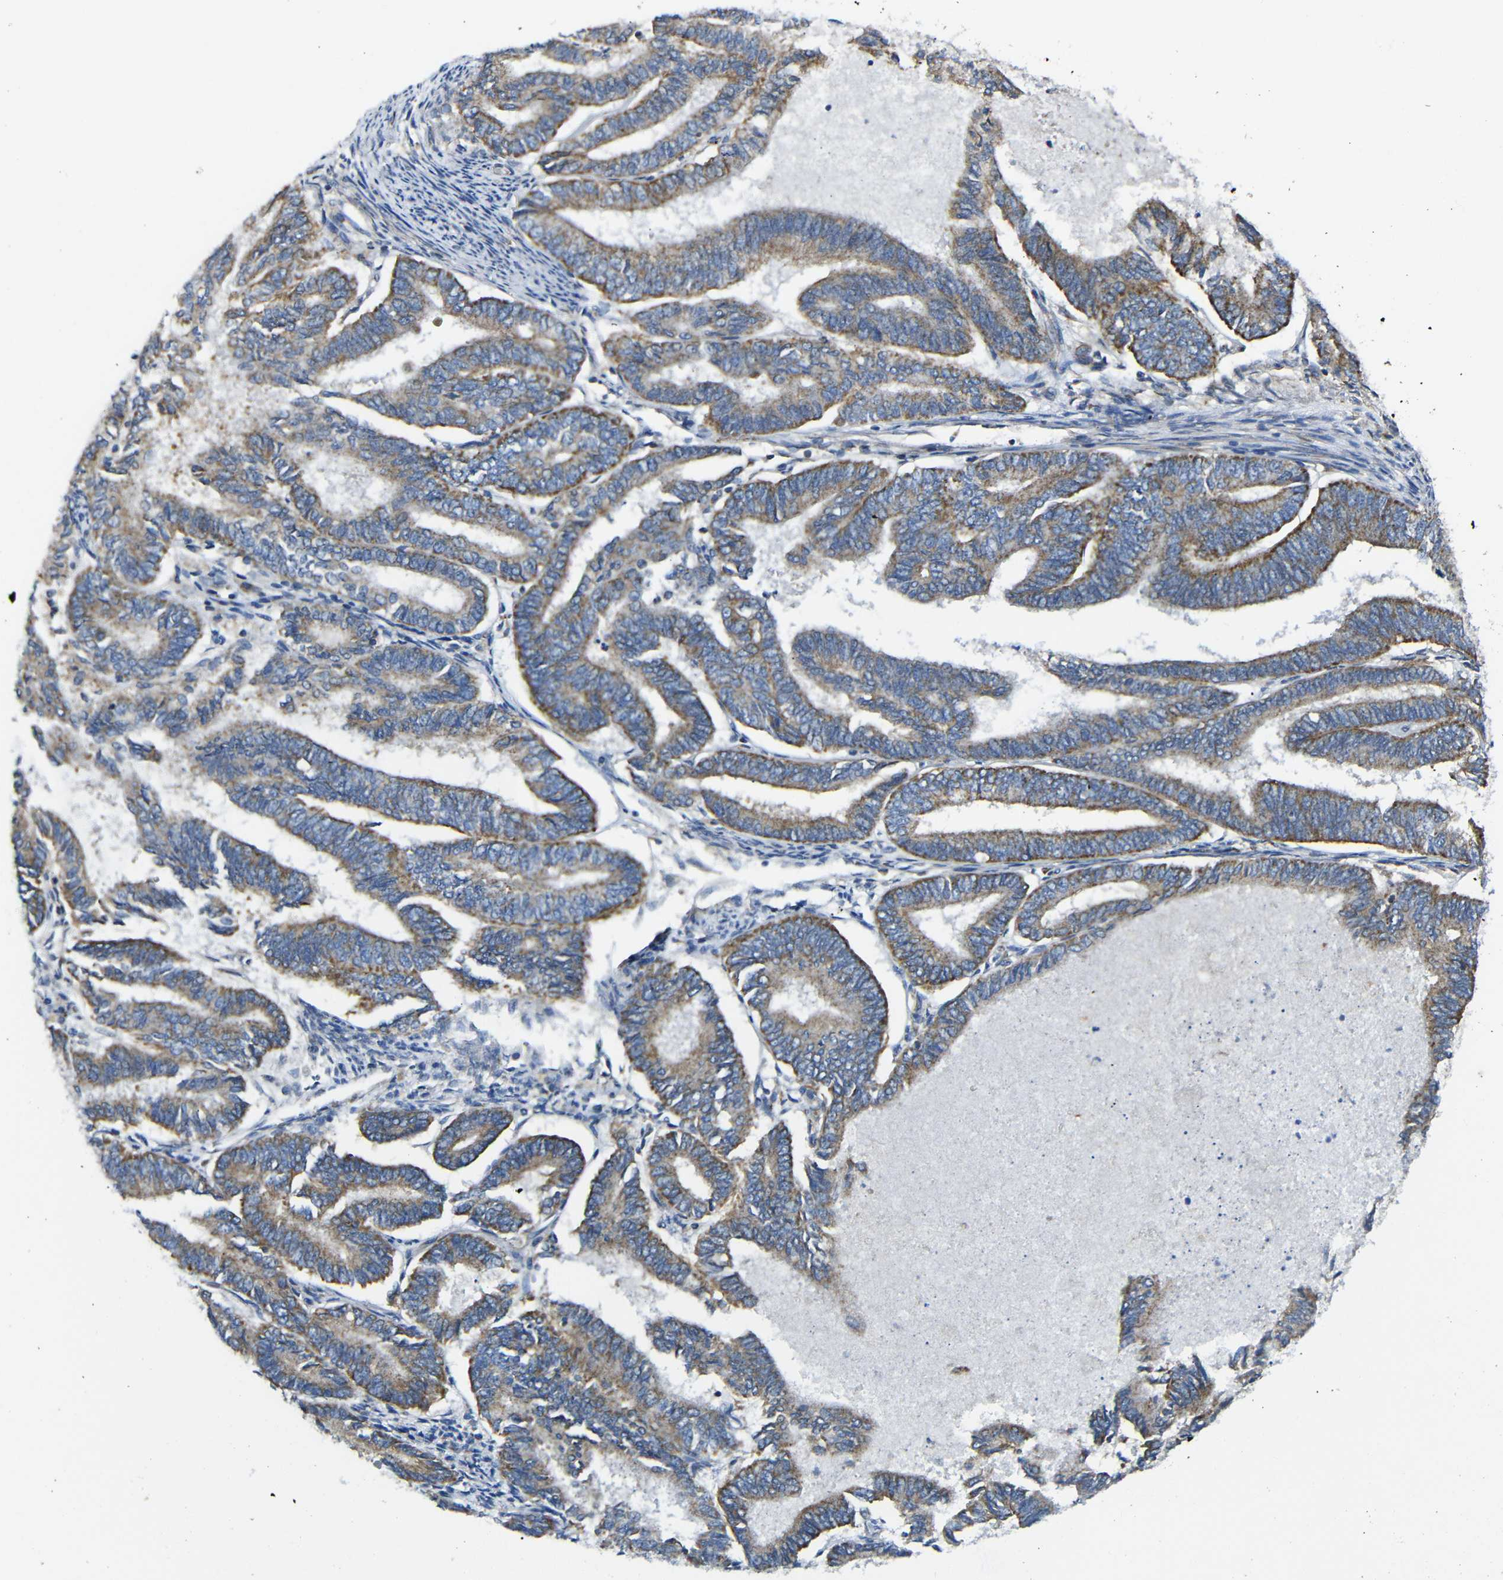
{"staining": {"intensity": "moderate", "quantity": ">75%", "location": "cytoplasmic/membranous"}, "tissue": "endometrial cancer", "cell_type": "Tumor cells", "image_type": "cancer", "snomed": [{"axis": "morphology", "description": "Adenocarcinoma, NOS"}, {"axis": "topography", "description": "Endometrium"}], "caption": "Immunohistochemical staining of human endometrial cancer displays medium levels of moderate cytoplasmic/membranous protein staining in about >75% of tumor cells. (DAB (3,3'-diaminobenzidine) = brown stain, brightfield microscopy at high magnification).", "gene": "PDCD1LG2", "patient": {"sex": "female", "age": 86}}